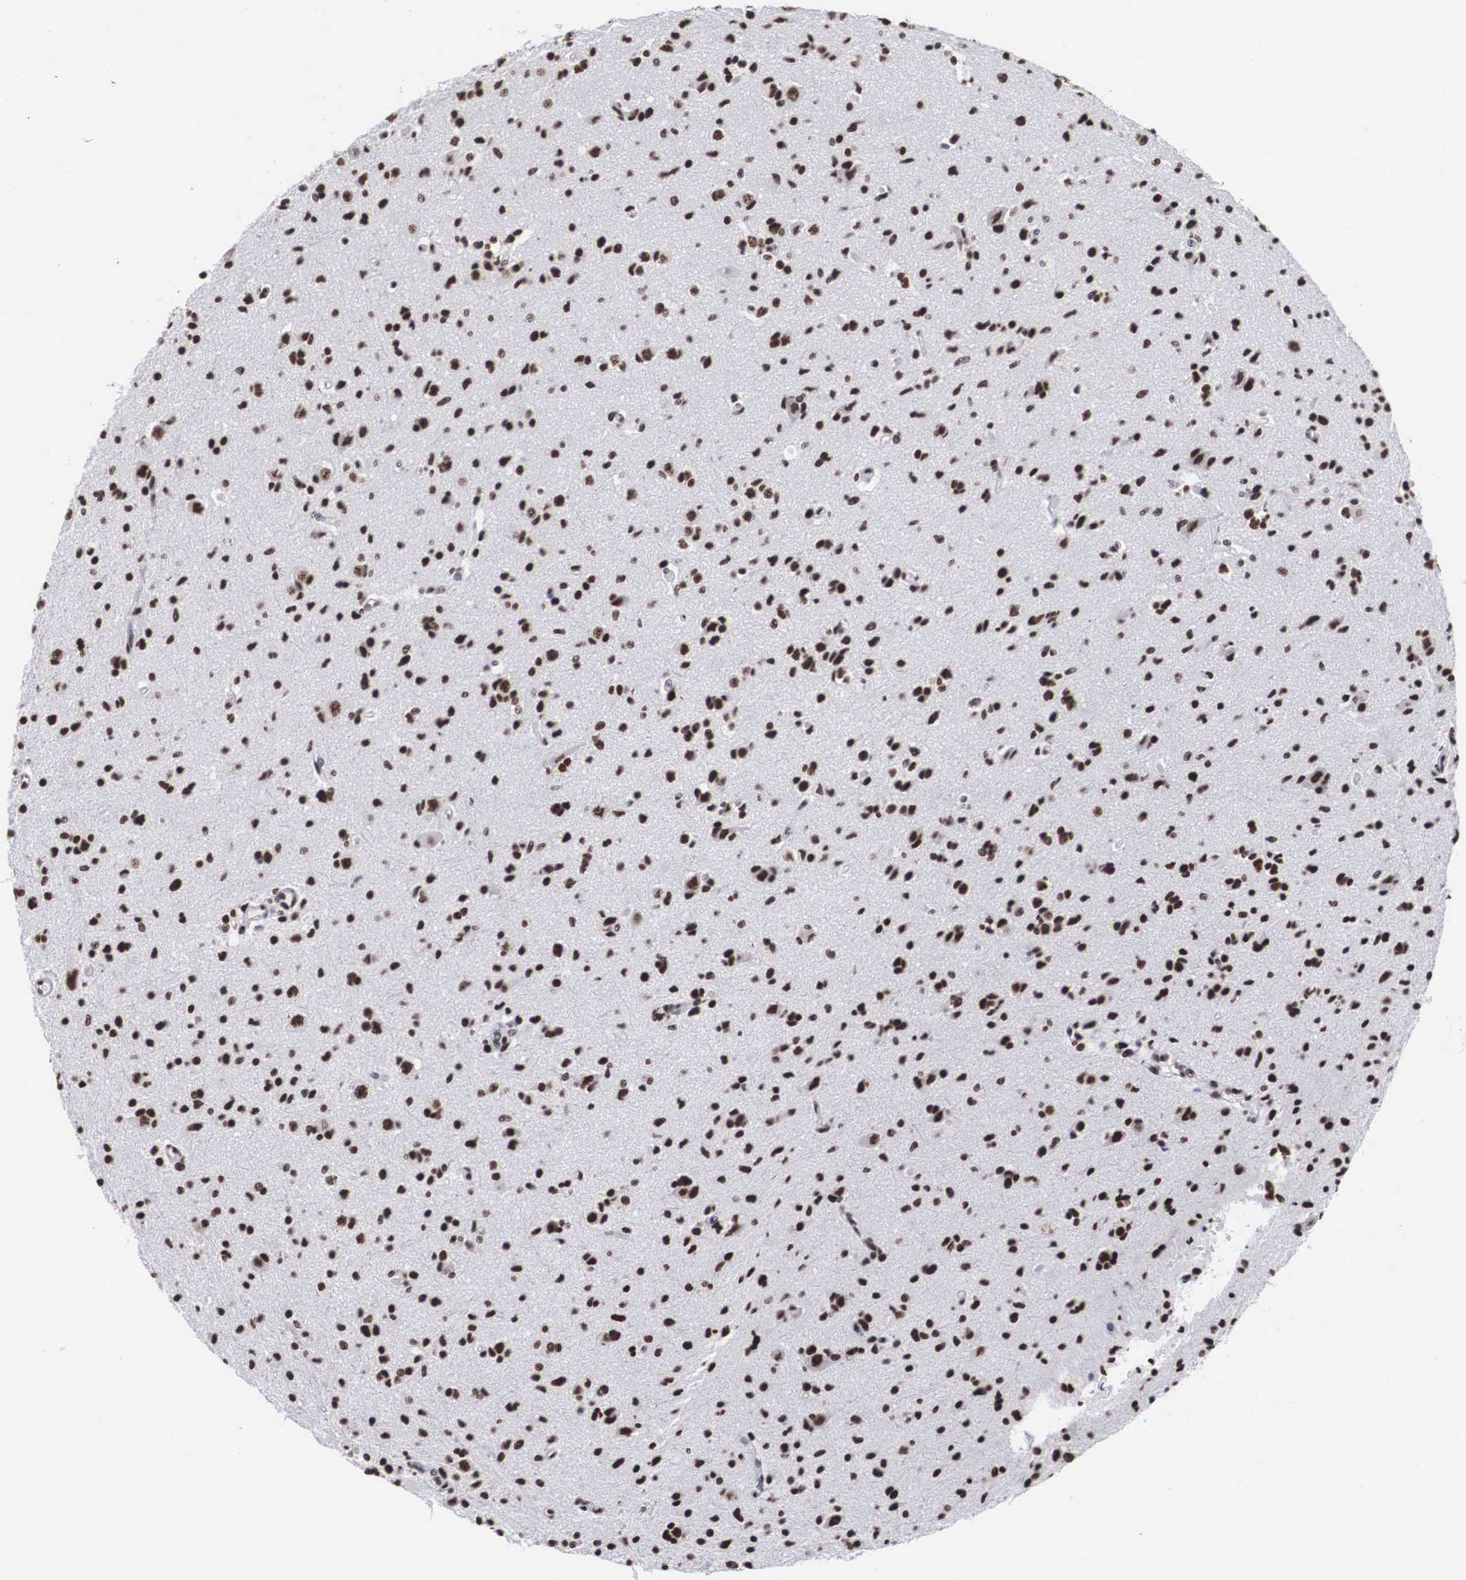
{"staining": {"intensity": "moderate", "quantity": ">75%", "location": "nuclear"}, "tissue": "glioma", "cell_type": "Tumor cells", "image_type": "cancer", "snomed": [{"axis": "morphology", "description": "Glioma, malignant, Low grade"}, {"axis": "topography", "description": "Brain"}], "caption": "Malignant glioma (low-grade) stained for a protein (brown) displays moderate nuclear positive positivity in approximately >75% of tumor cells.", "gene": "ACIN1", "patient": {"sex": "female", "age": 46}}